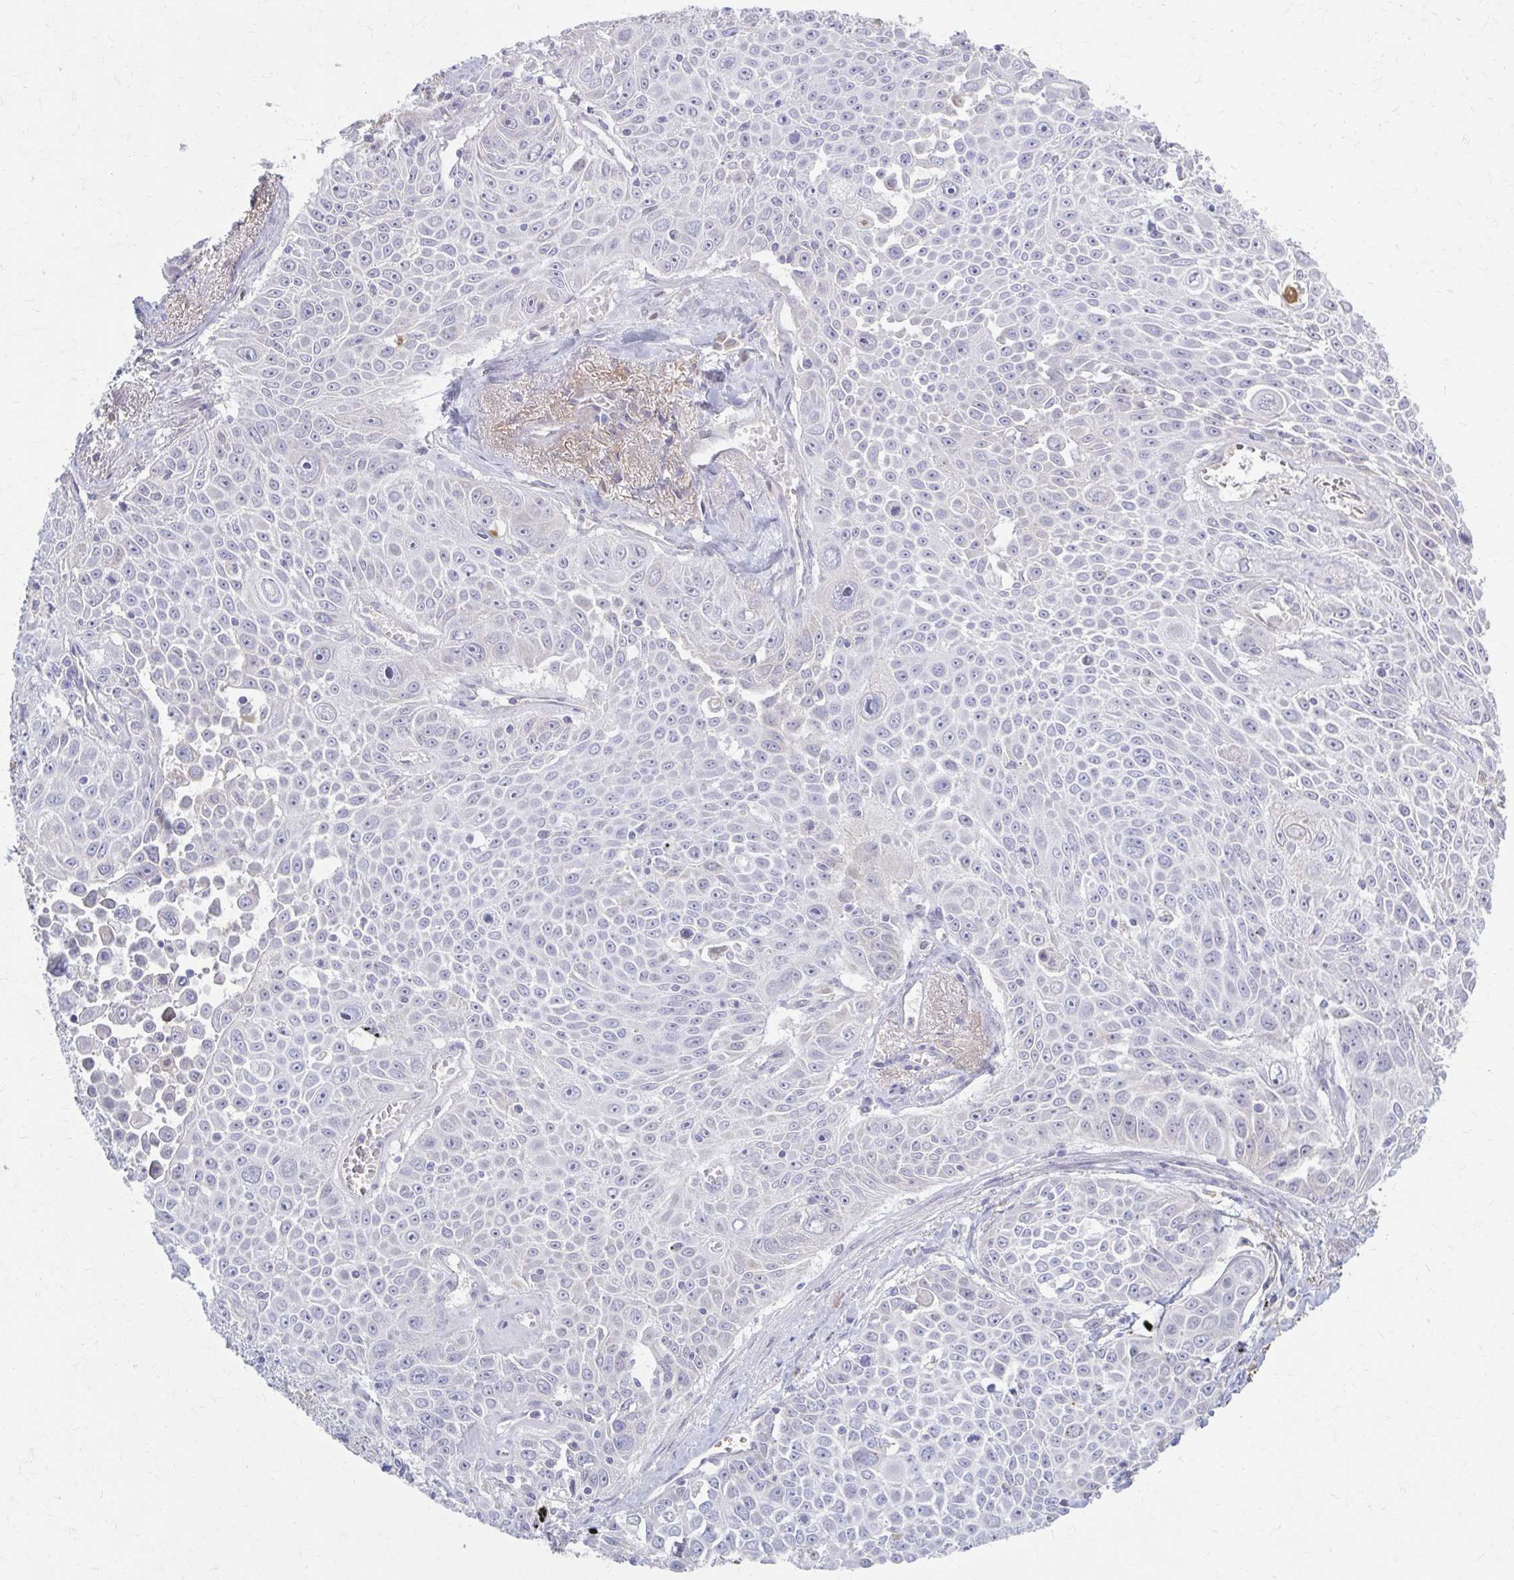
{"staining": {"intensity": "negative", "quantity": "none", "location": "none"}, "tissue": "lung cancer", "cell_type": "Tumor cells", "image_type": "cancer", "snomed": [{"axis": "morphology", "description": "Squamous cell carcinoma, NOS"}, {"axis": "morphology", "description": "Squamous cell carcinoma, metastatic, NOS"}, {"axis": "topography", "description": "Lymph node"}, {"axis": "topography", "description": "Lung"}], "caption": "Immunohistochemistry (IHC) photomicrograph of human metastatic squamous cell carcinoma (lung) stained for a protein (brown), which demonstrates no positivity in tumor cells.", "gene": "SERPIND1", "patient": {"sex": "female", "age": 62}}